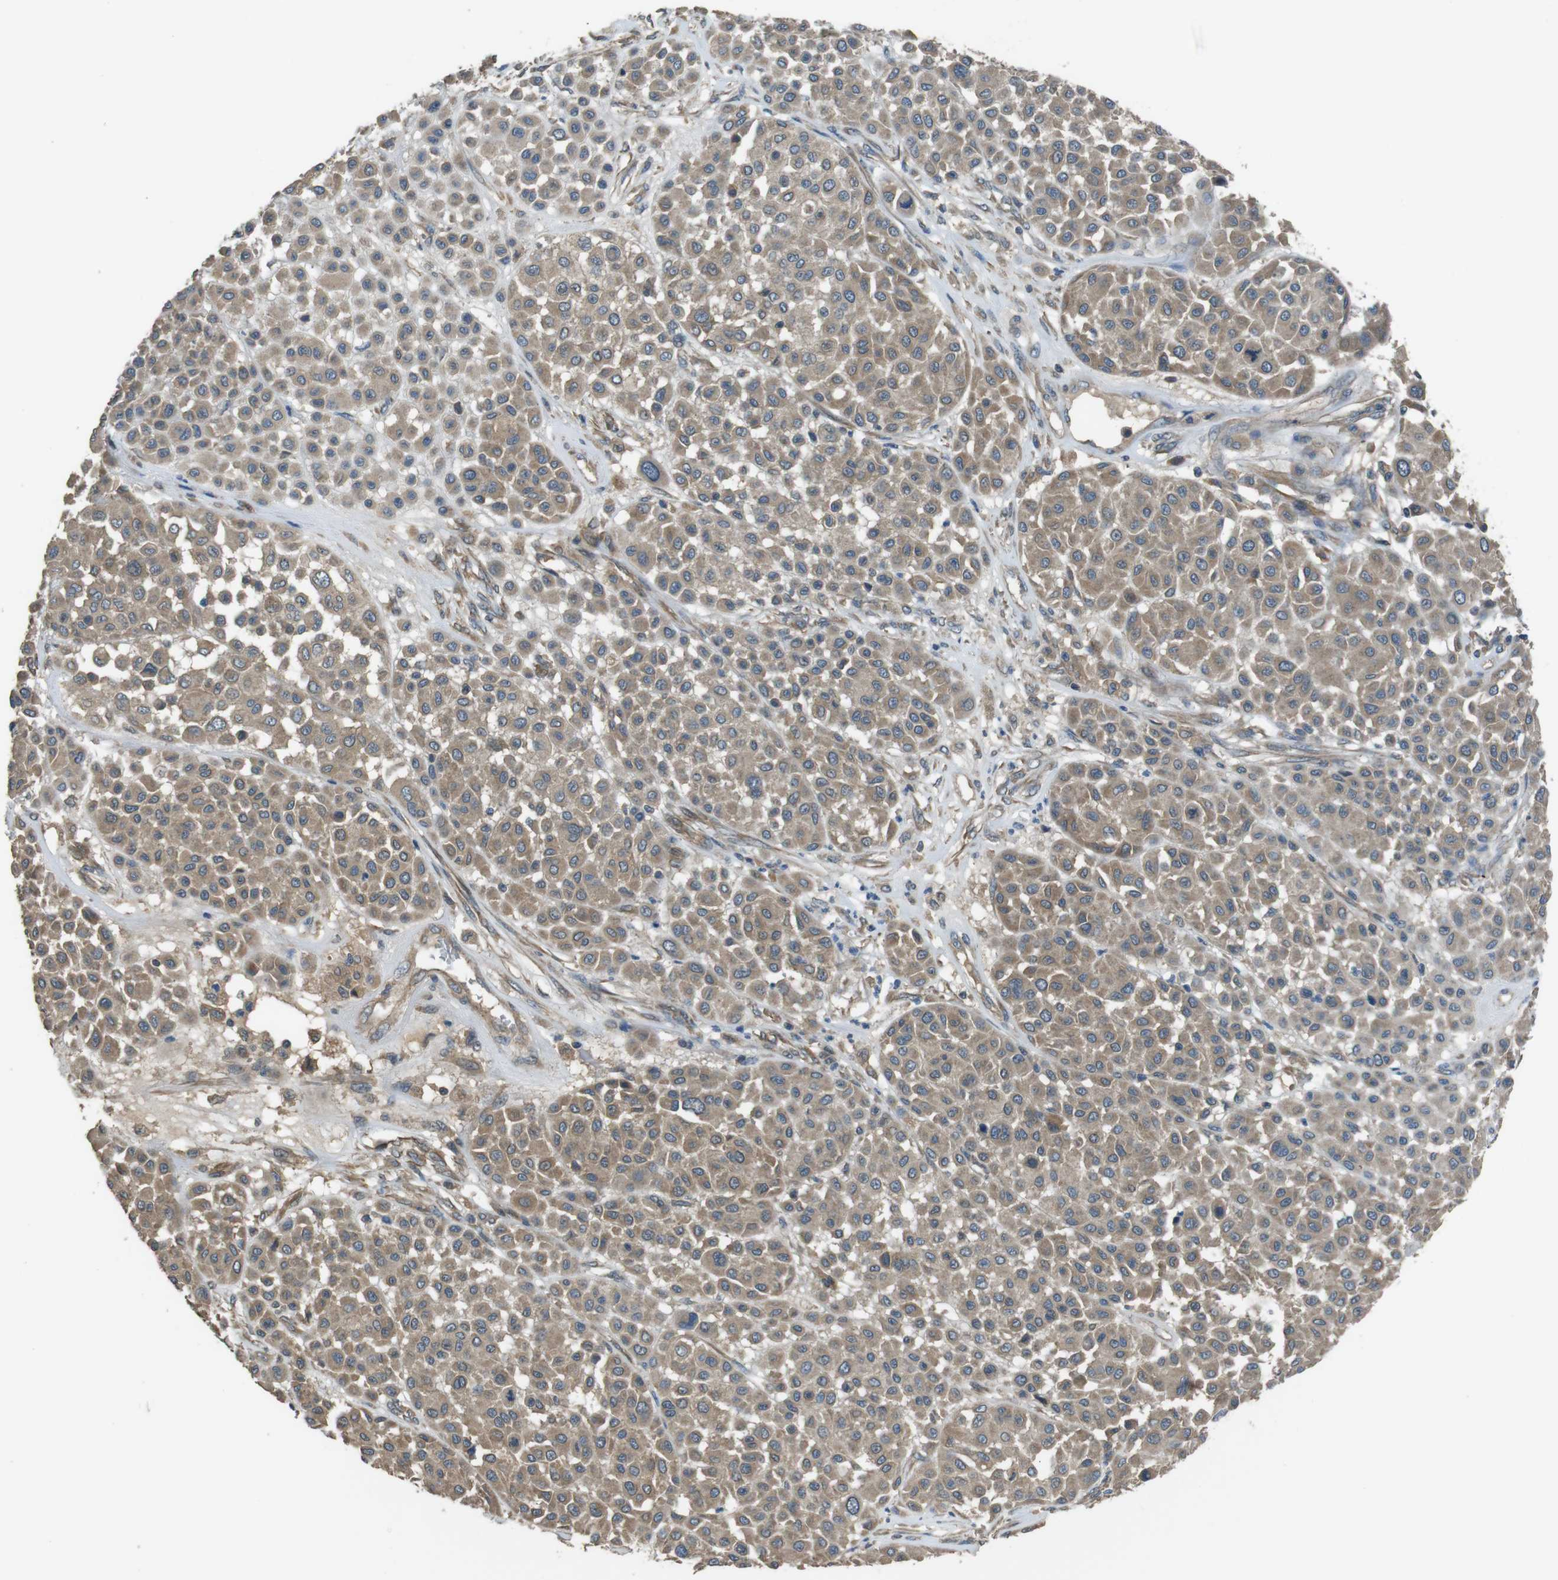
{"staining": {"intensity": "moderate", "quantity": ">75%", "location": "cytoplasmic/membranous"}, "tissue": "melanoma", "cell_type": "Tumor cells", "image_type": "cancer", "snomed": [{"axis": "morphology", "description": "Malignant melanoma, Metastatic site"}, {"axis": "topography", "description": "Soft tissue"}], "caption": "Immunohistochemistry micrograph of neoplastic tissue: malignant melanoma (metastatic site) stained using IHC demonstrates medium levels of moderate protein expression localized specifically in the cytoplasmic/membranous of tumor cells, appearing as a cytoplasmic/membranous brown color.", "gene": "FUT2", "patient": {"sex": "male", "age": 41}}